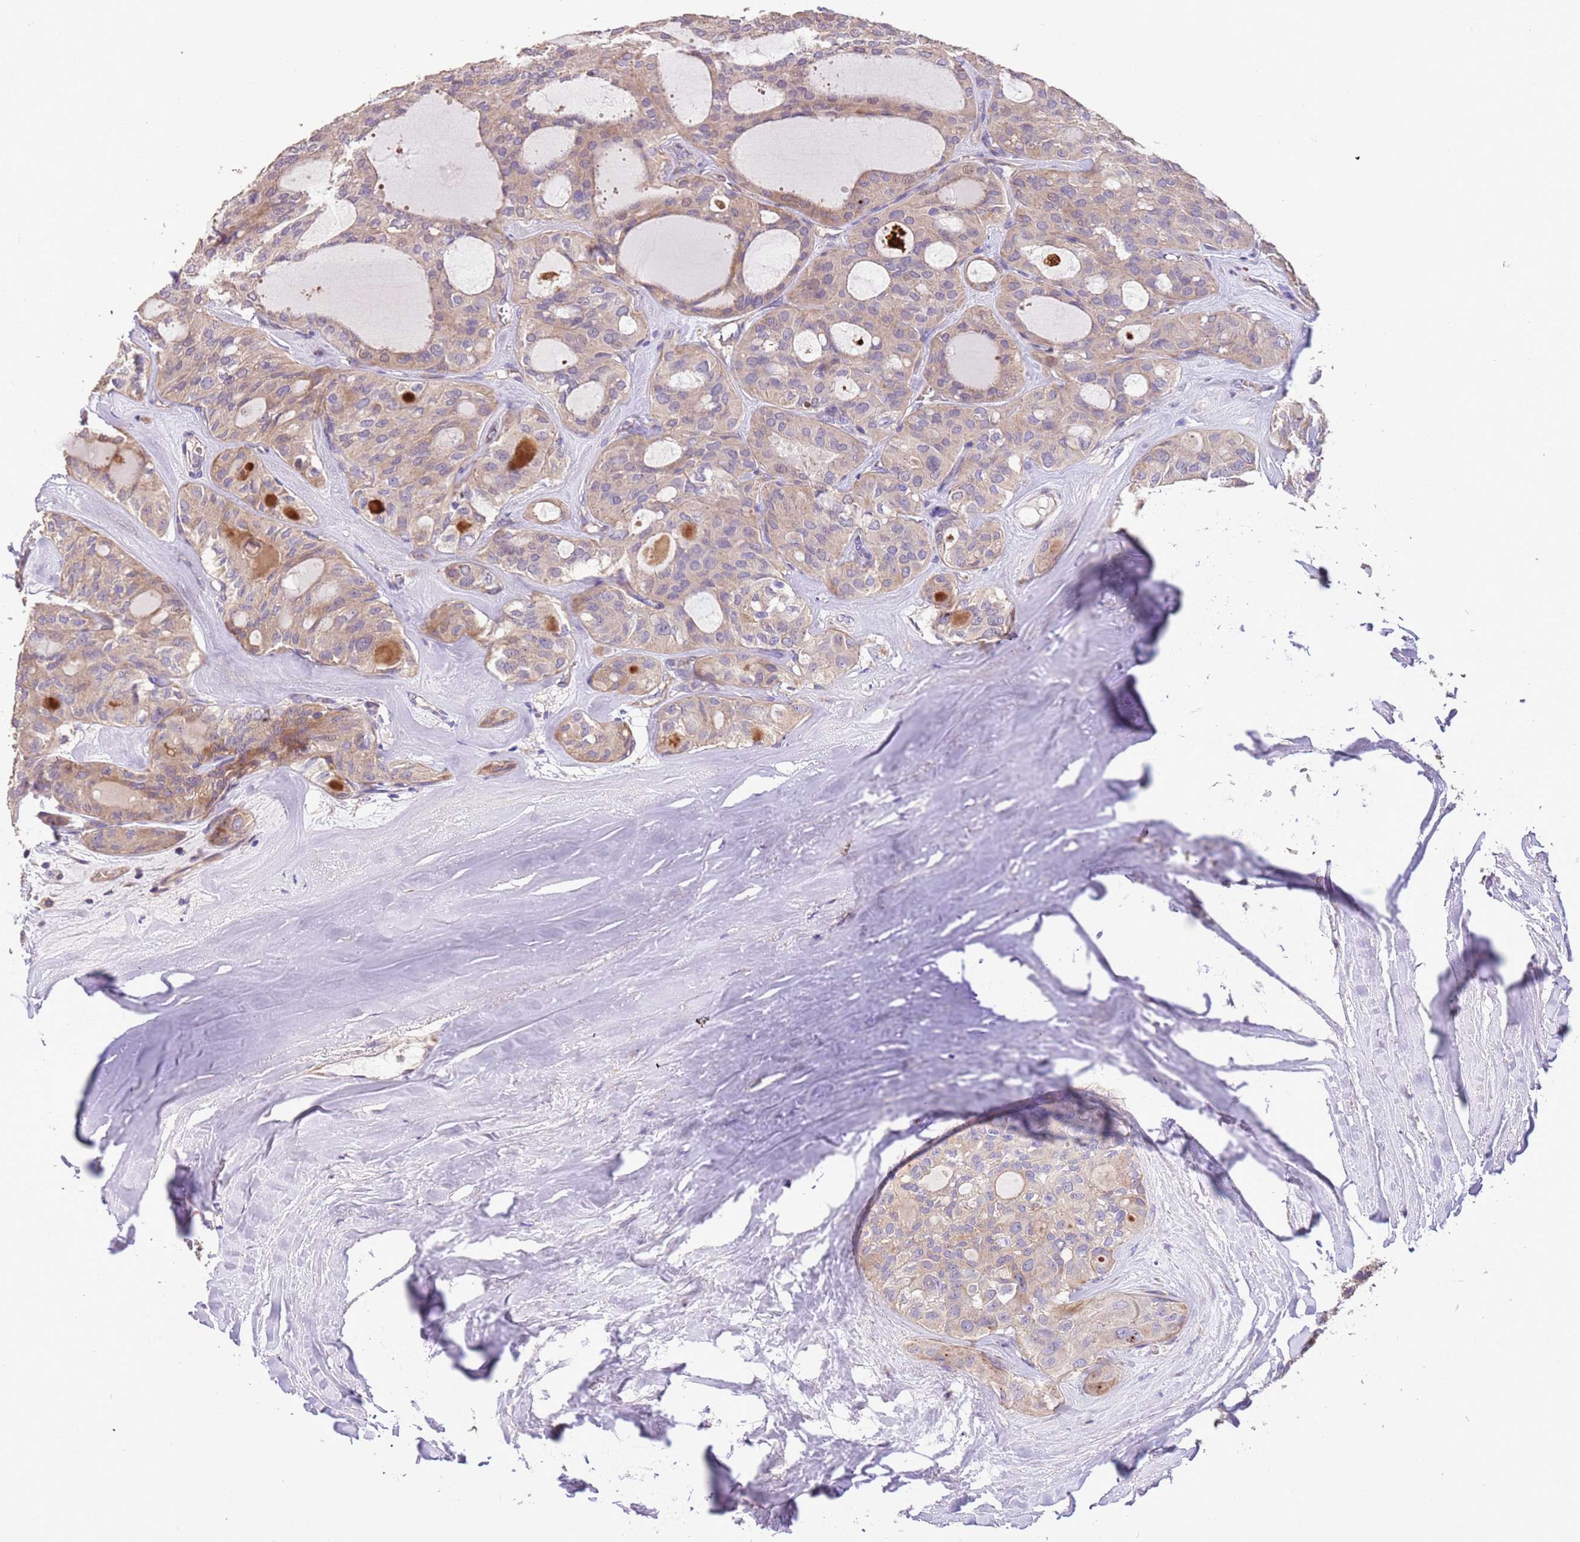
{"staining": {"intensity": "weak", "quantity": "25%-75%", "location": "cytoplasmic/membranous"}, "tissue": "thyroid cancer", "cell_type": "Tumor cells", "image_type": "cancer", "snomed": [{"axis": "morphology", "description": "Follicular adenoma carcinoma, NOS"}, {"axis": "topography", "description": "Thyroid gland"}], "caption": "A brown stain labels weak cytoplasmic/membranous positivity of a protein in follicular adenoma carcinoma (thyroid) tumor cells. (DAB = brown stain, brightfield microscopy at high magnification).", "gene": "PIGA", "patient": {"sex": "male", "age": 75}}